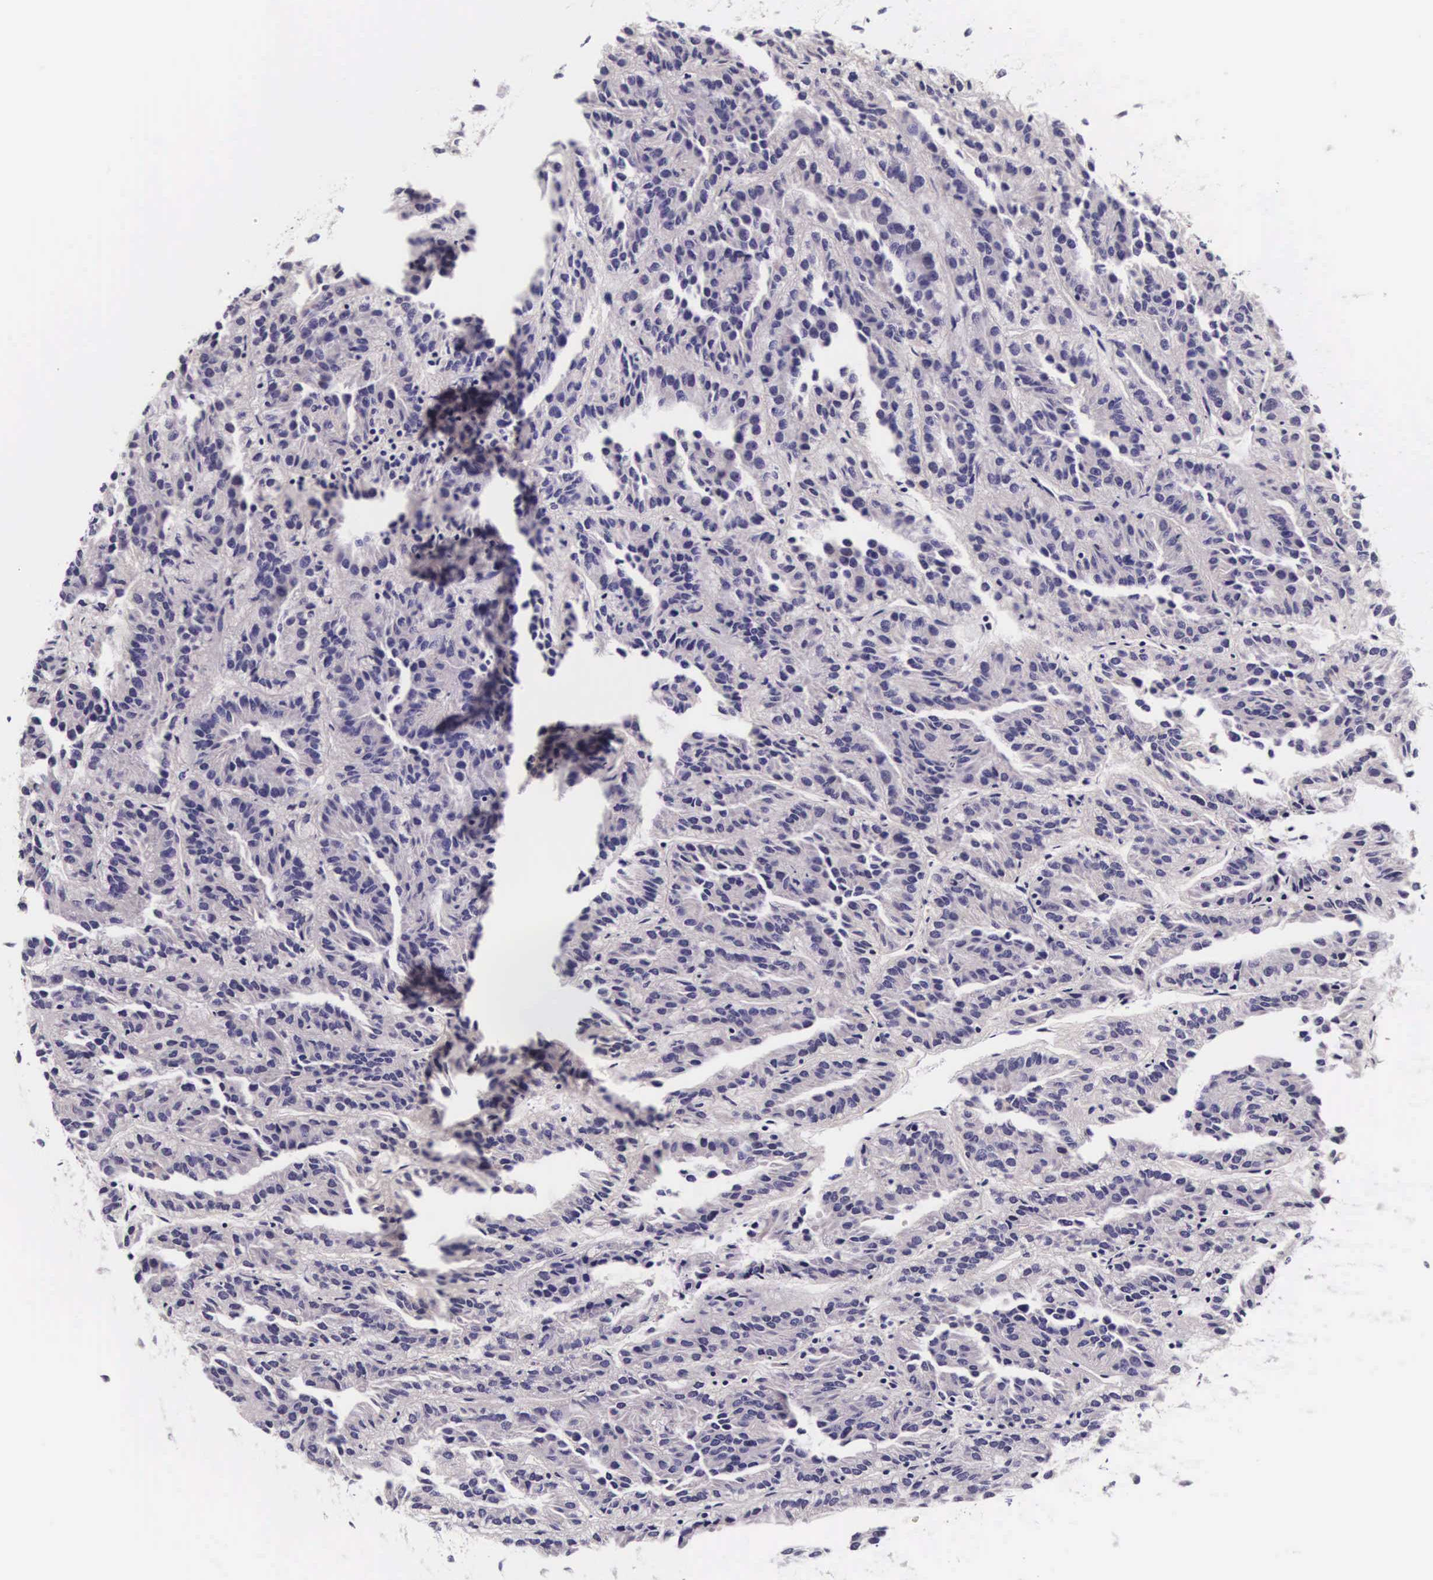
{"staining": {"intensity": "negative", "quantity": "none", "location": "none"}, "tissue": "renal cancer", "cell_type": "Tumor cells", "image_type": "cancer", "snomed": [{"axis": "morphology", "description": "Adenocarcinoma, NOS"}, {"axis": "topography", "description": "Kidney"}], "caption": "Tumor cells are negative for brown protein staining in renal adenocarcinoma.", "gene": "PHETA2", "patient": {"sex": "male", "age": 46}}